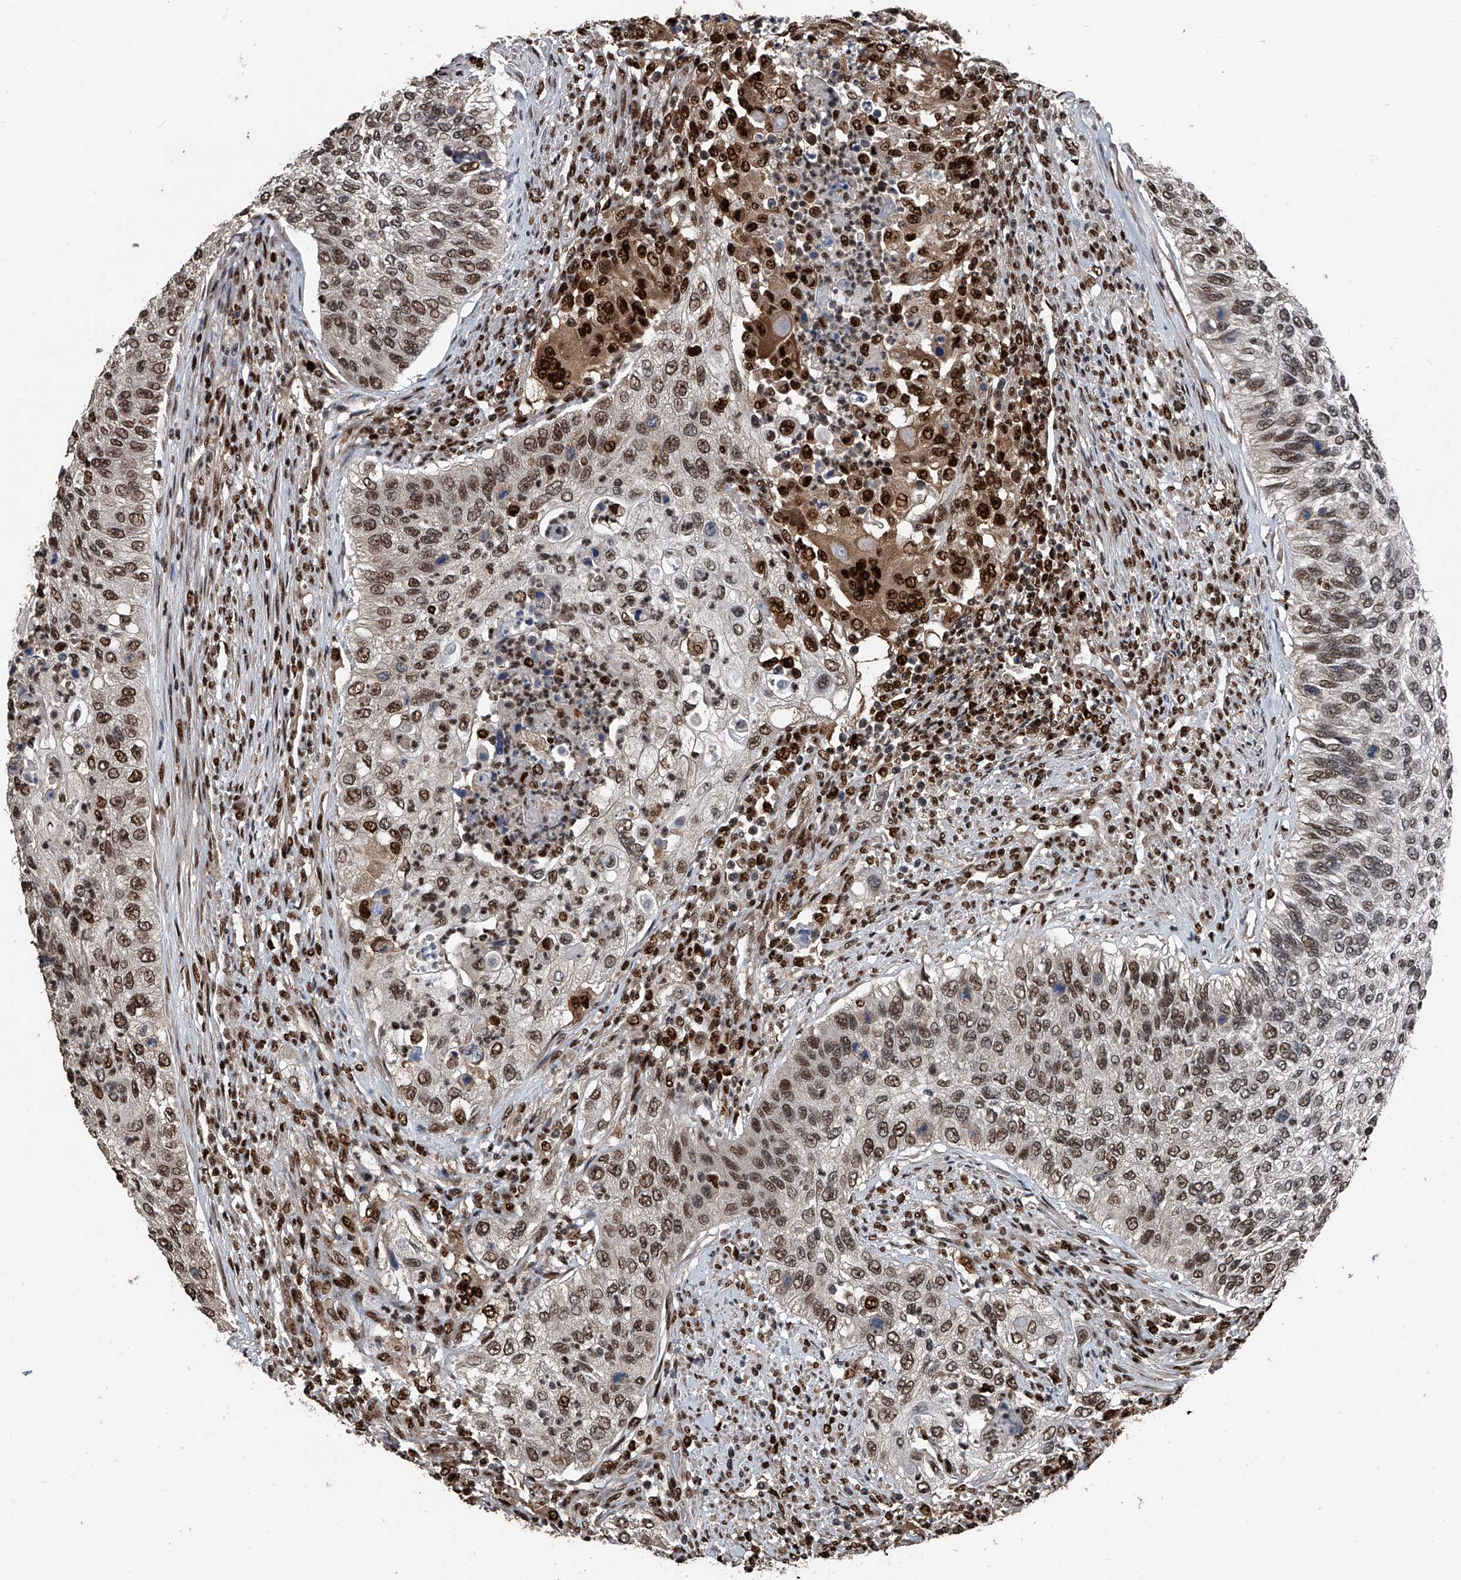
{"staining": {"intensity": "moderate", "quantity": ">75%", "location": "nuclear"}, "tissue": "urothelial cancer", "cell_type": "Tumor cells", "image_type": "cancer", "snomed": [{"axis": "morphology", "description": "Urothelial carcinoma, High grade"}, {"axis": "topography", "description": "Urinary bladder"}], "caption": "IHC staining of high-grade urothelial carcinoma, which reveals medium levels of moderate nuclear positivity in about >75% of tumor cells indicating moderate nuclear protein positivity. The staining was performed using DAB (3,3'-diaminobenzidine) (brown) for protein detection and nuclei were counterstained in hematoxylin (blue).", "gene": "FKBP5", "patient": {"sex": "female", "age": 60}}